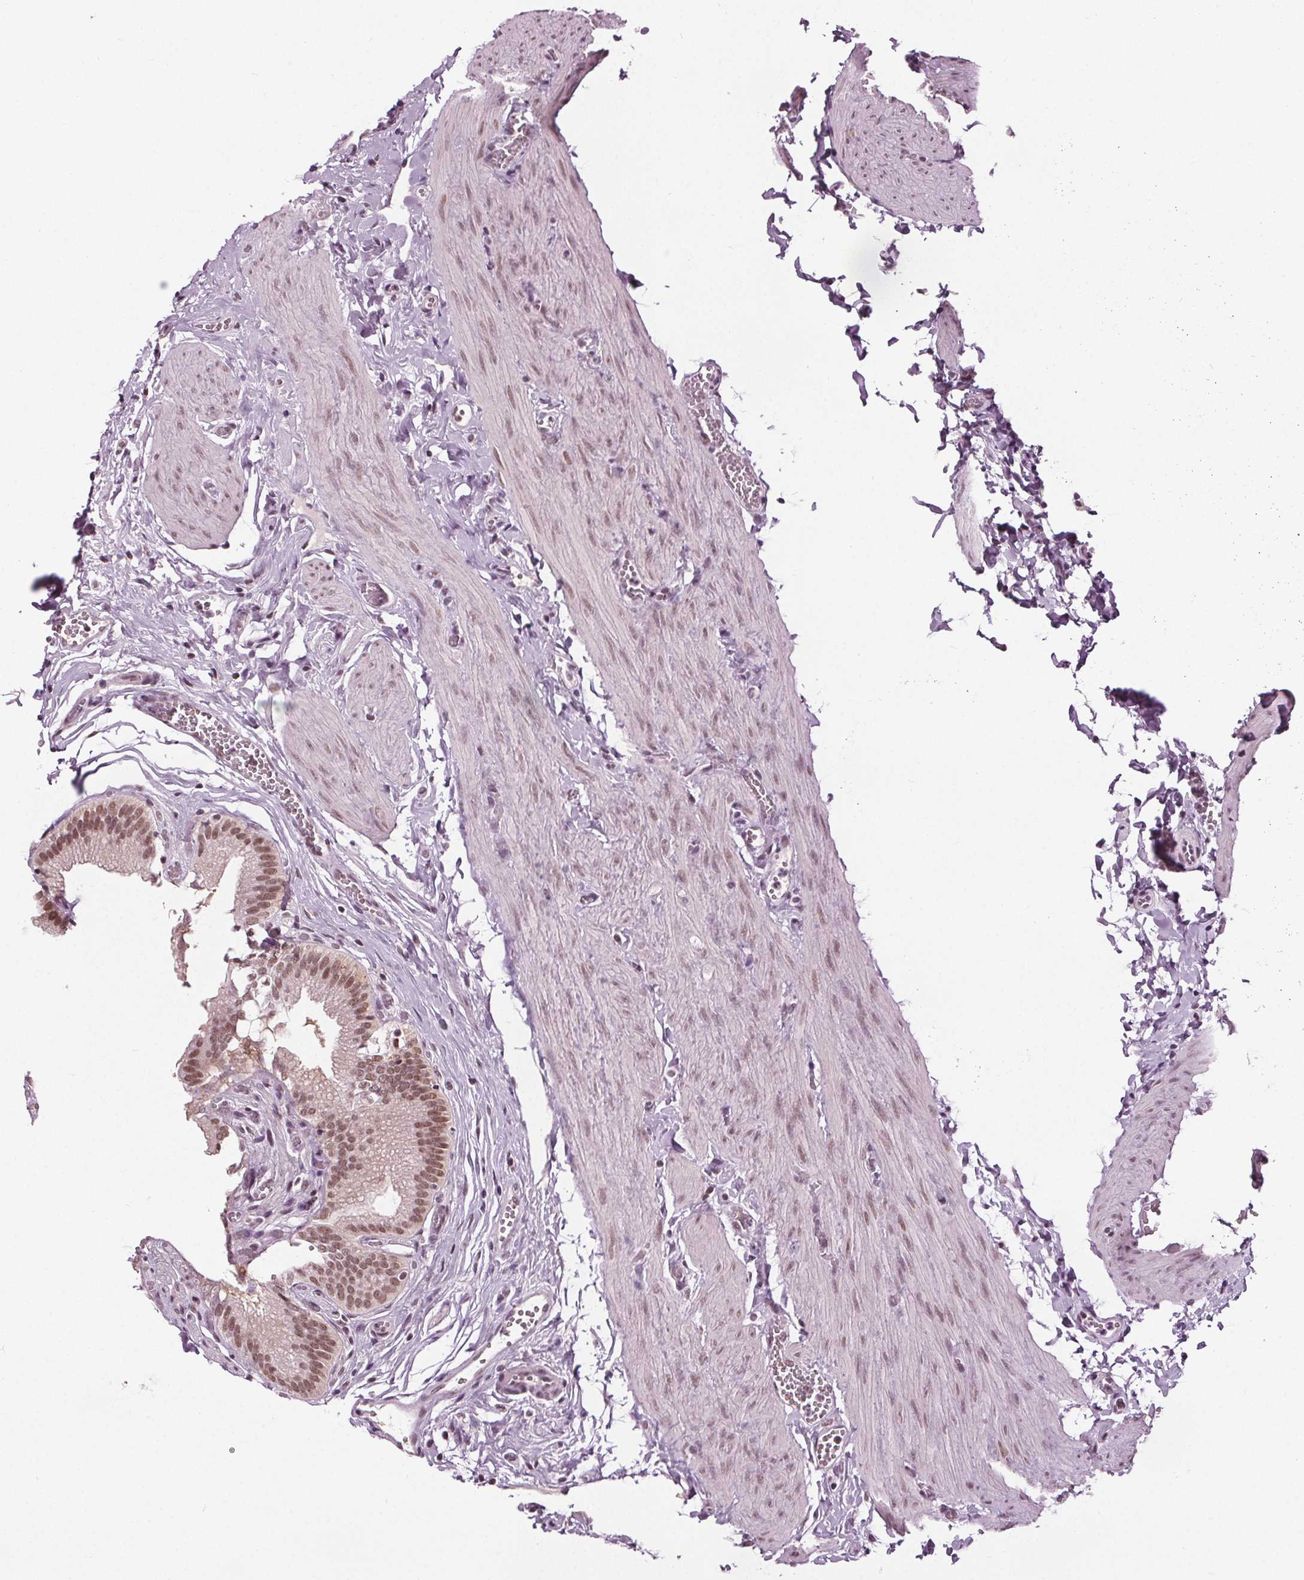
{"staining": {"intensity": "moderate", "quantity": ">75%", "location": "nuclear"}, "tissue": "gallbladder", "cell_type": "Glandular cells", "image_type": "normal", "snomed": [{"axis": "morphology", "description": "Normal tissue, NOS"}, {"axis": "topography", "description": "Gallbladder"}, {"axis": "topography", "description": "Peripheral nerve tissue"}], "caption": "Human gallbladder stained for a protein (brown) shows moderate nuclear positive staining in about >75% of glandular cells.", "gene": "IWS1", "patient": {"sex": "male", "age": 17}}